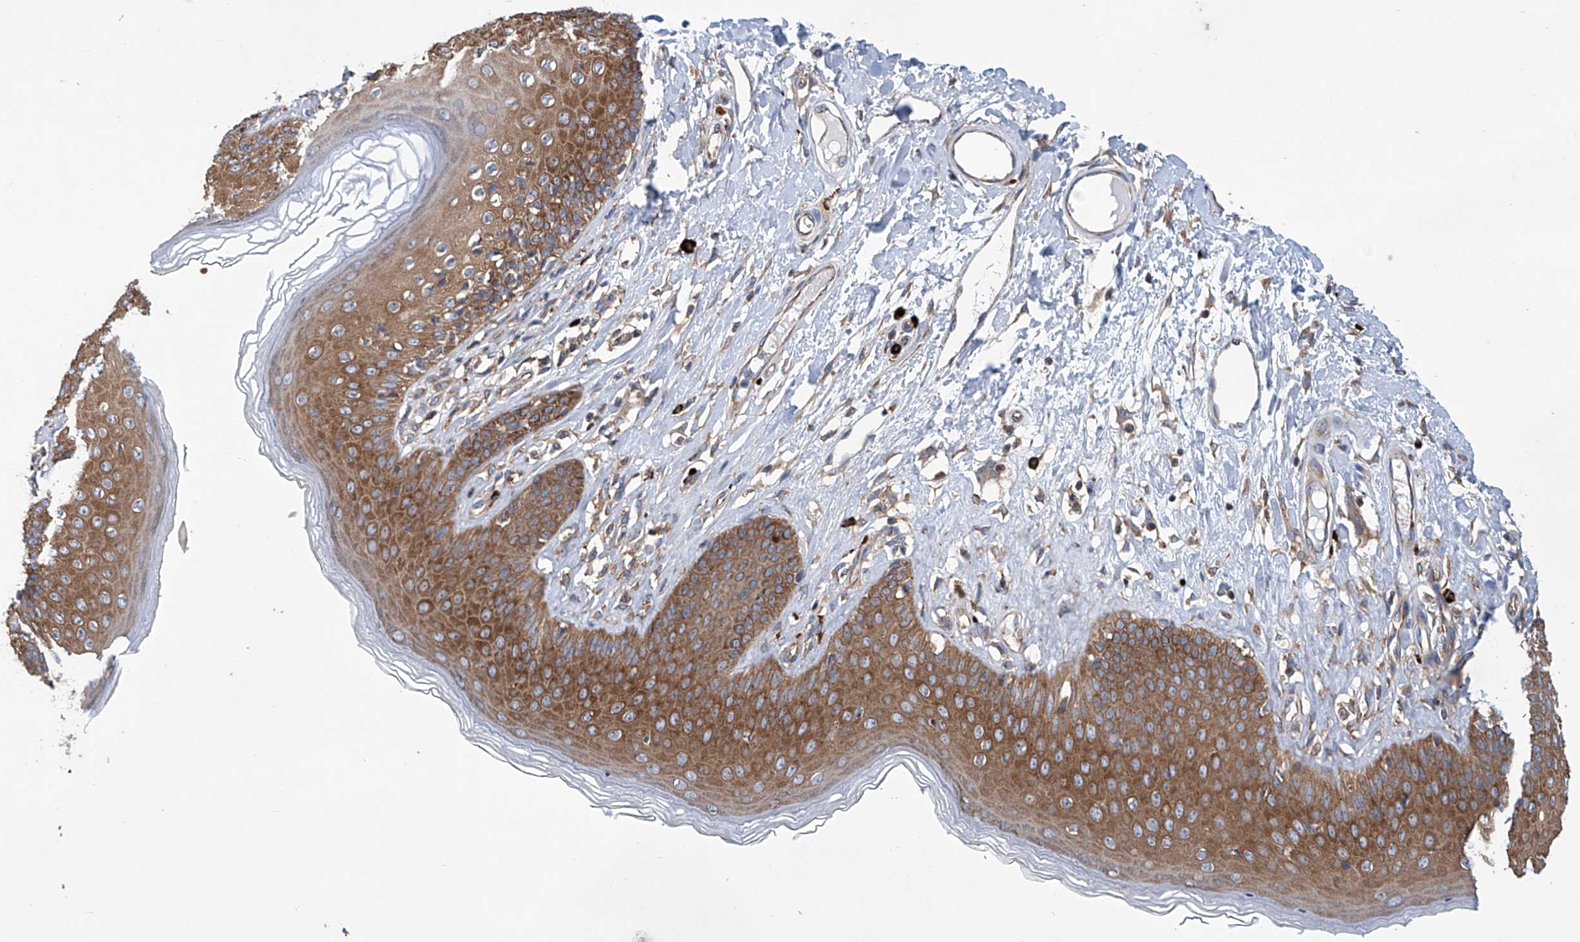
{"staining": {"intensity": "strong", "quantity": ">75%", "location": "cytoplasmic/membranous"}, "tissue": "skin", "cell_type": "Epidermal cells", "image_type": "normal", "snomed": [{"axis": "morphology", "description": "Normal tissue, NOS"}, {"axis": "morphology", "description": "Squamous cell carcinoma, NOS"}, {"axis": "topography", "description": "Vulva"}], "caption": "Immunohistochemical staining of benign skin demonstrates >75% levels of strong cytoplasmic/membranous protein staining in approximately >75% of epidermal cells. (DAB (3,3'-diaminobenzidine) IHC, brown staining for protein, blue staining for nuclei).", "gene": "SENP2", "patient": {"sex": "female", "age": 85}}